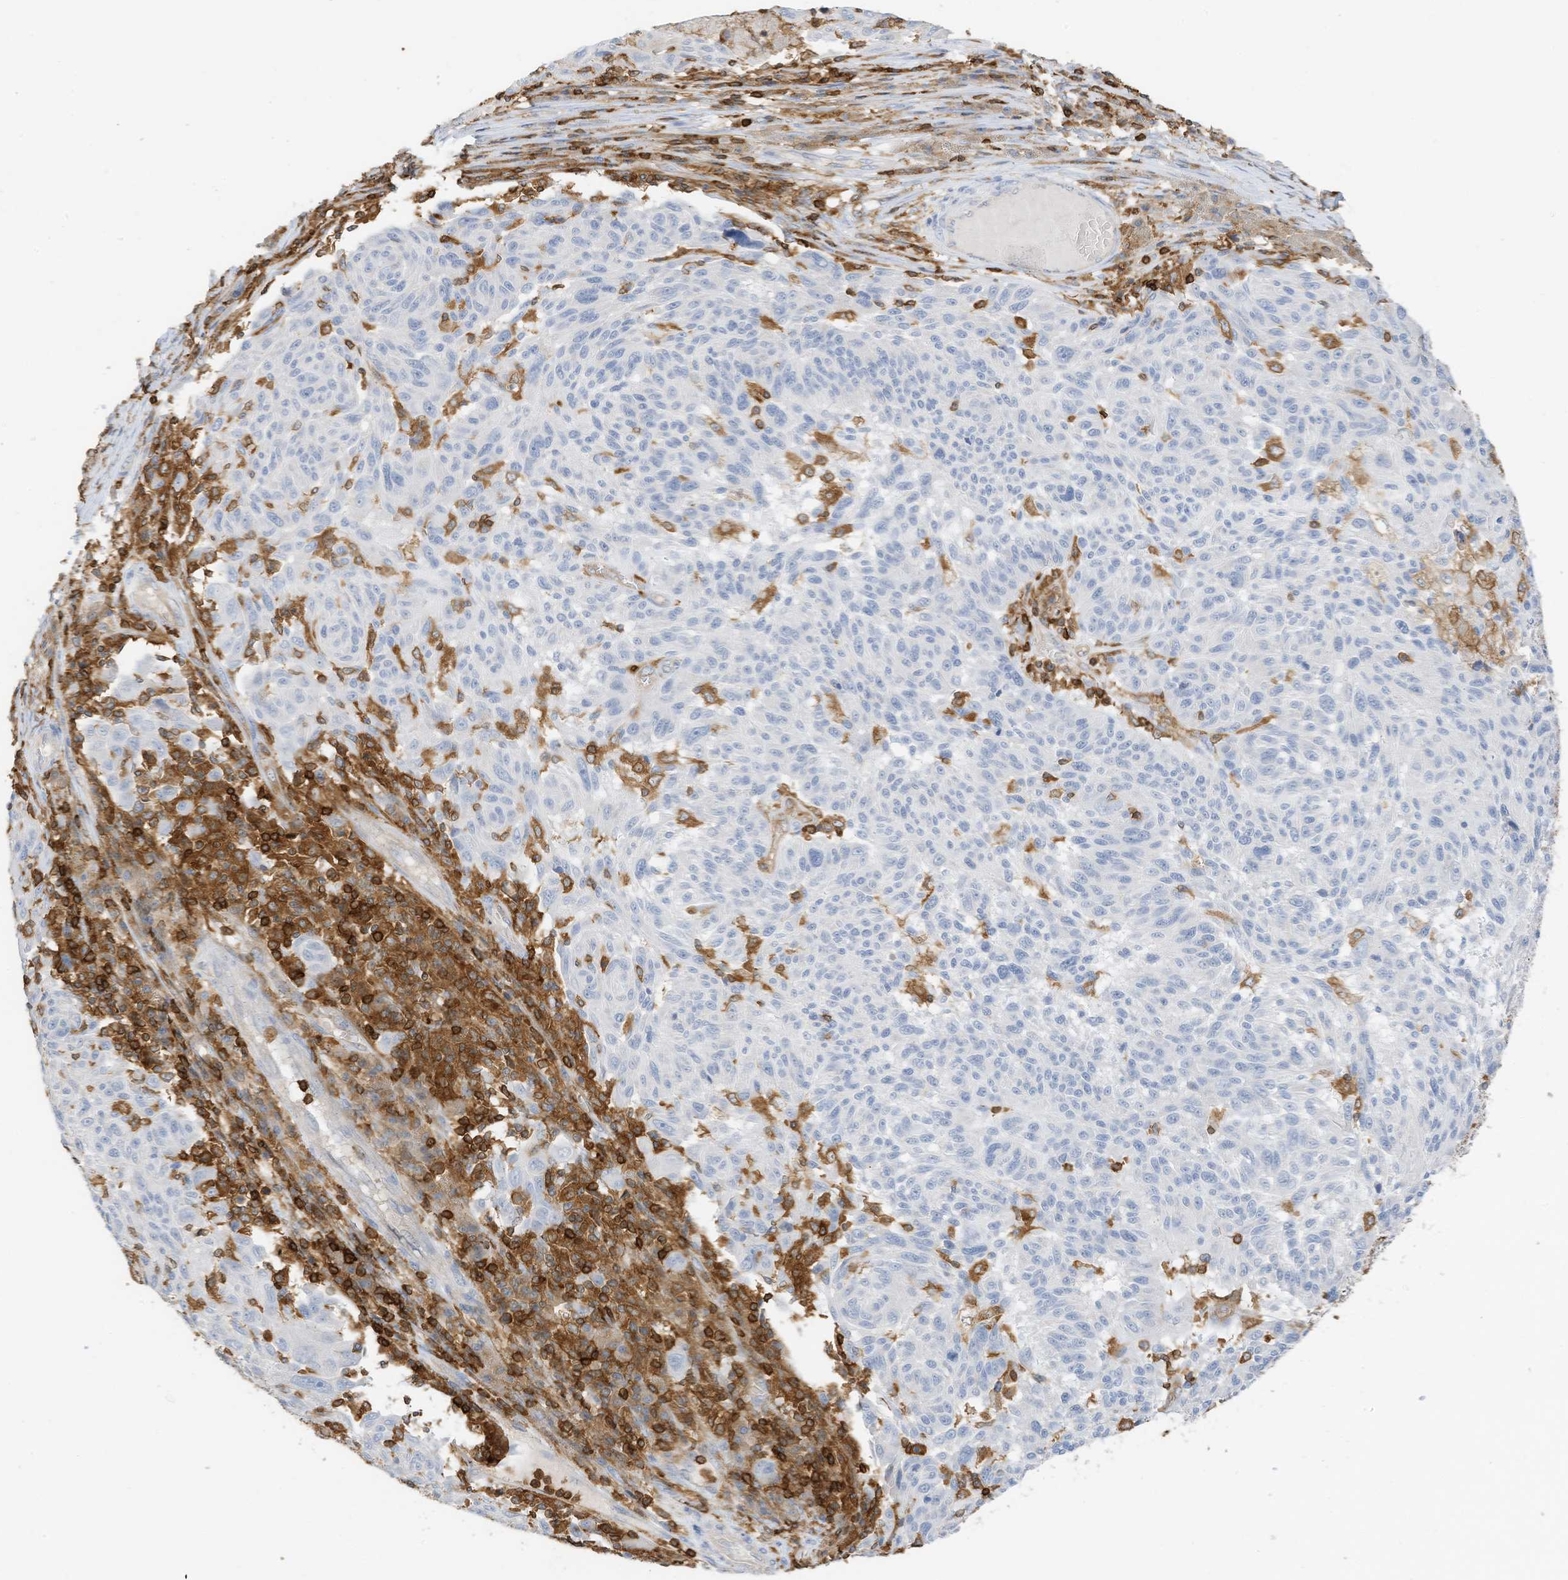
{"staining": {"intensity": "negative", "quantity": "none", "location": "none"}, "tissue": "melanoma", "cell_type": "Tumor cells", "image_type": "cancer", "snomed": [{"axis": "morphology", "description": "Malignant melanoma, NOS"}, {"axis": "topography", "description": "Skin"}], "caption": "A high-resolution image shows immunohistochemistry (IHC) staining of melanoma, which shows no significant expression in tumor cells. (DAB immunohistochemistry (IHC), high magnification).", "gene": "ARHGAP25", "patient": {"sex": "male", "age": 53}}